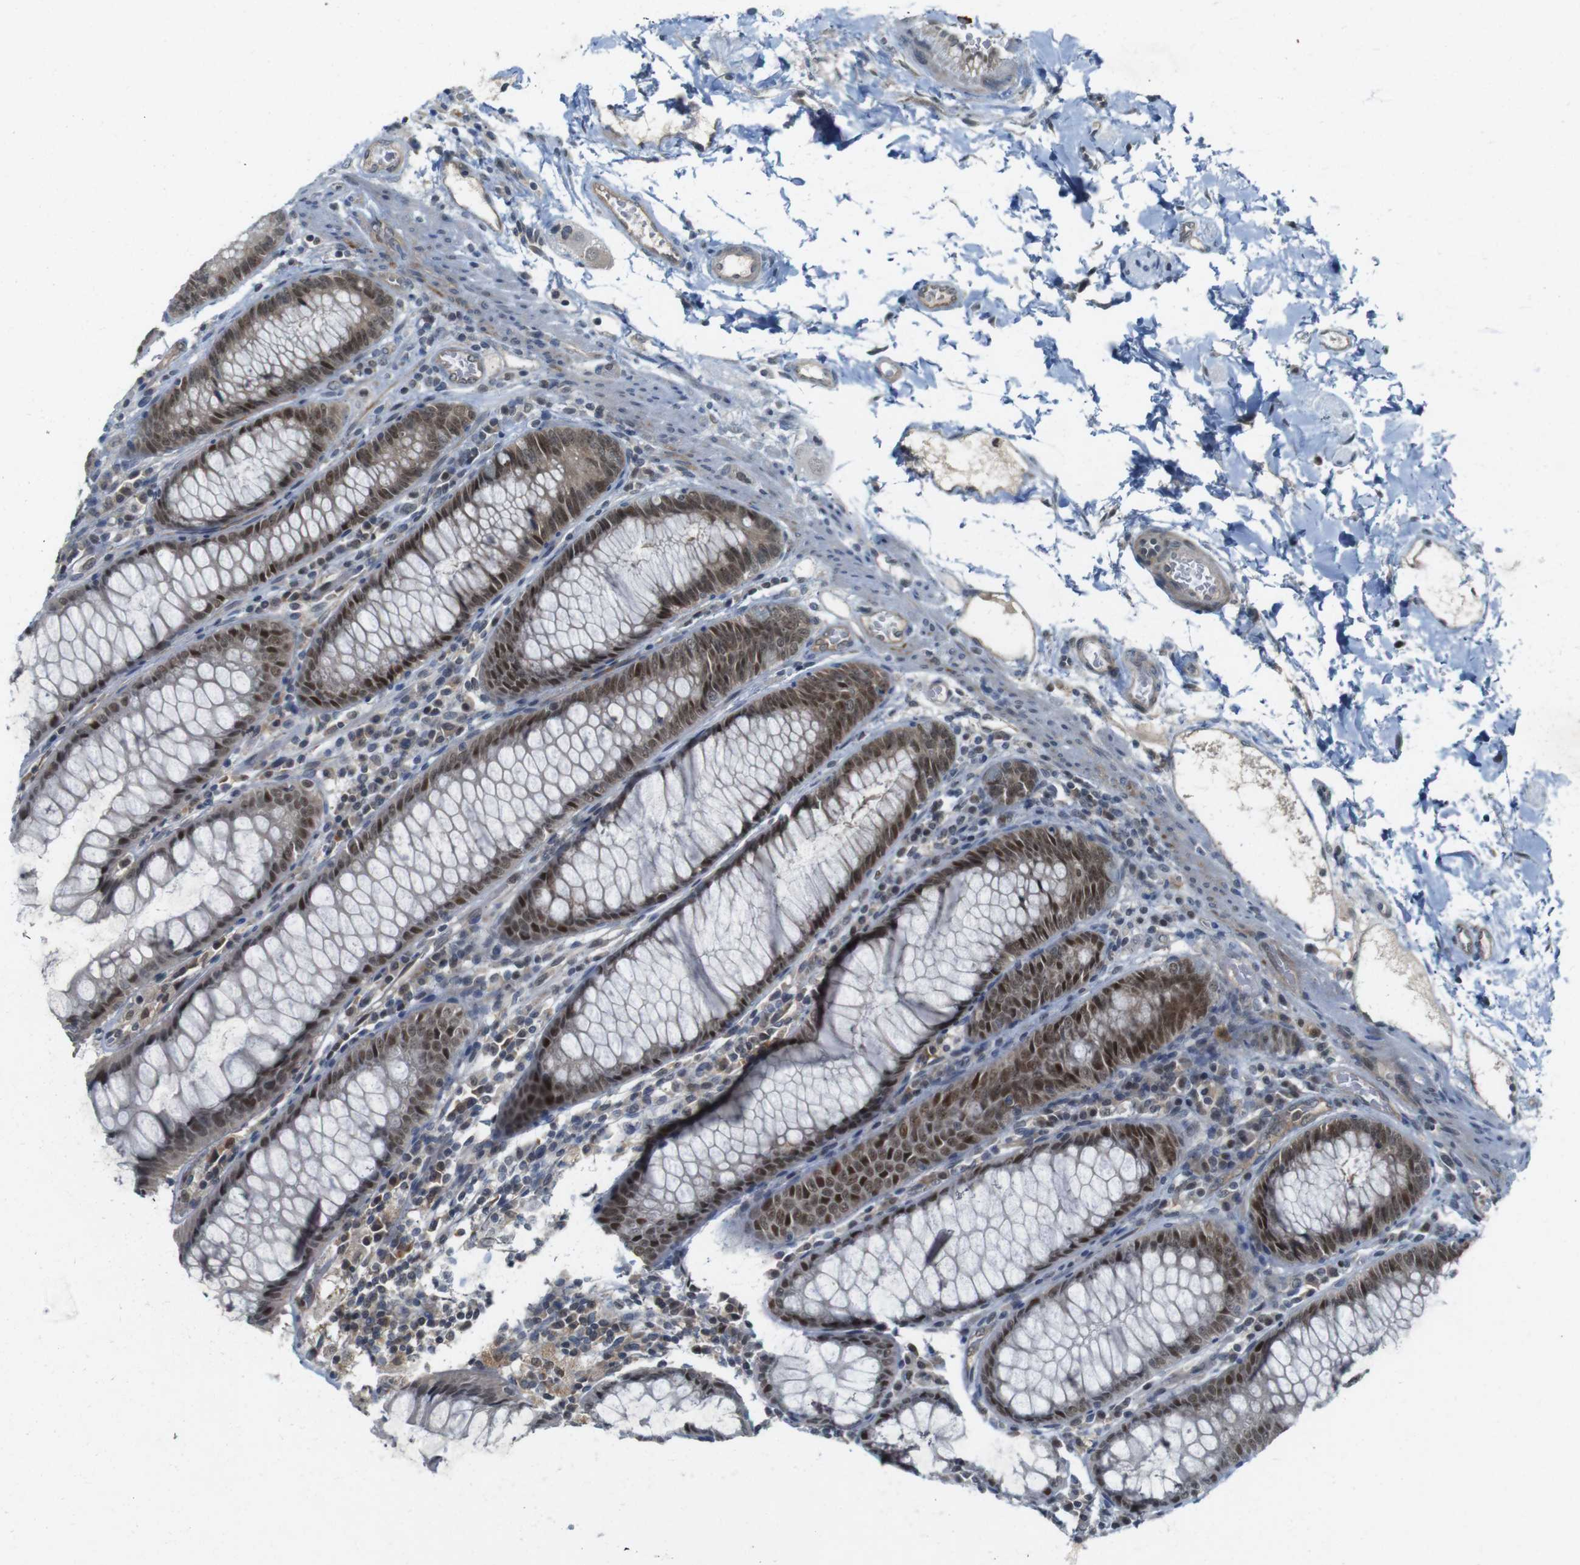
{"staining": {"intensity": "negative", "quantity": "none", "location": "none"}, "tissue": "colon", "cell_type": "Endothelial cells", "image_type": "normal", "snomed": [{"axis": "morphology", "description": "Normal tissue, NOS"}, {"axis": "topography", "description": "Colon"}], "caption": "Protein analysis of benign colon exhibits no significant positivity in endothelial cells.", "gene": "MAPKAPK5", "patient": {"sex": "female", "age": 46}}